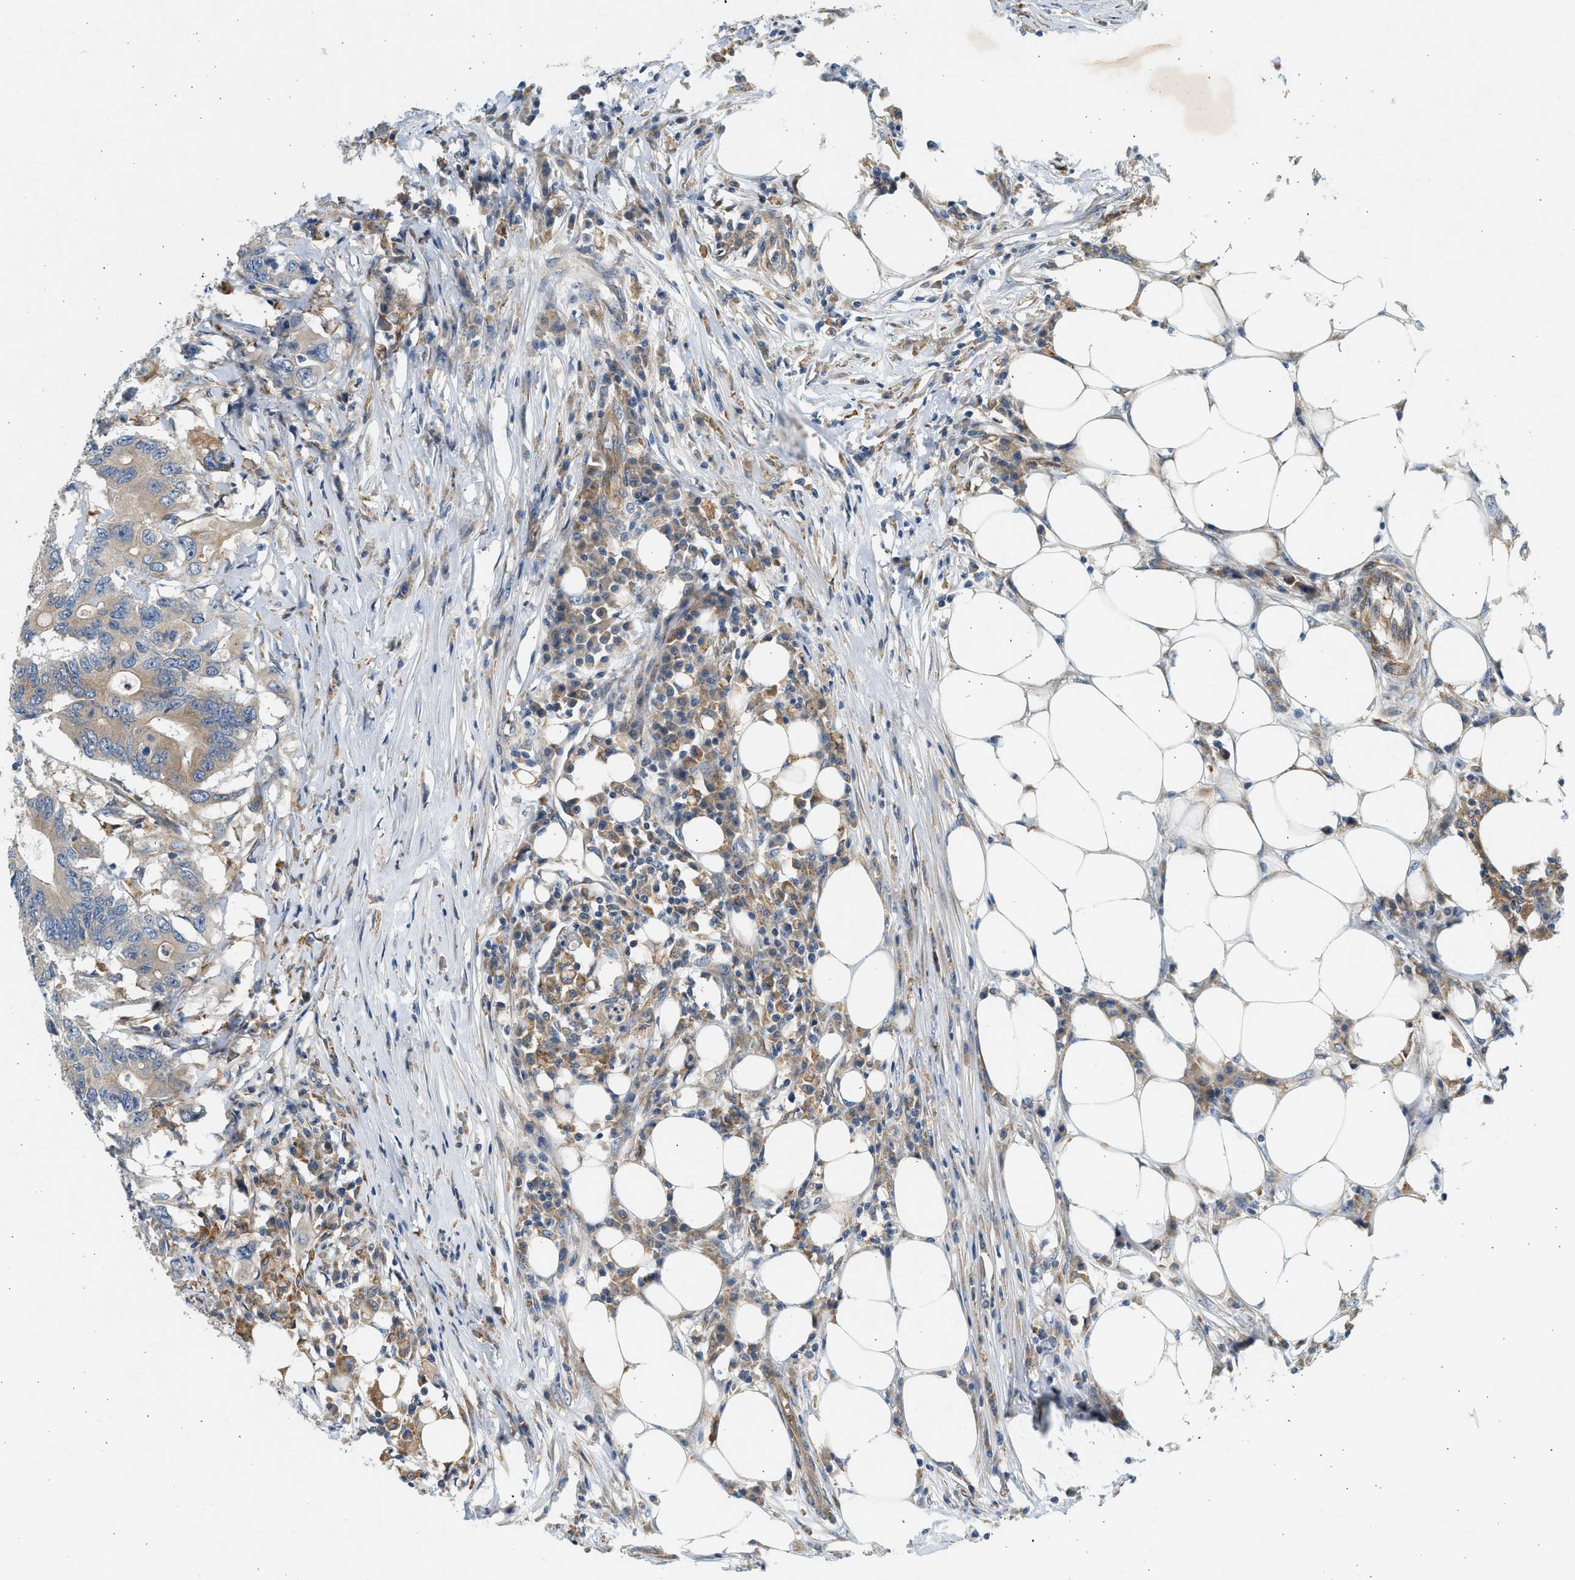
{"staining": {"intensity": "weak", "quantity": "25%-75%", "location": "cytoplasmic/membranous"}, "tissue": "colorectal cancer", "cell_type": "Tumor cells", "image_type": "cancer", "snomed": [{"axis": "morphology", "description": "Adenocarcinoma, NOS"}, {"axis": "topography", "description": "Colon"}], "caption": "Immunohistochemical staining of colorectal cancer (adenocarcinoma) exhibits low levels of weak cytoplasmic/membranous protein positivity in approximately 25%-75% of tumor cells. The protein is stained brown, and the nuclei are stained in blue (DAB IHC with brightfield microscopy, high magnification).", "gene": "KDELR2", "patient": {"sex": "male", "age": 71}}